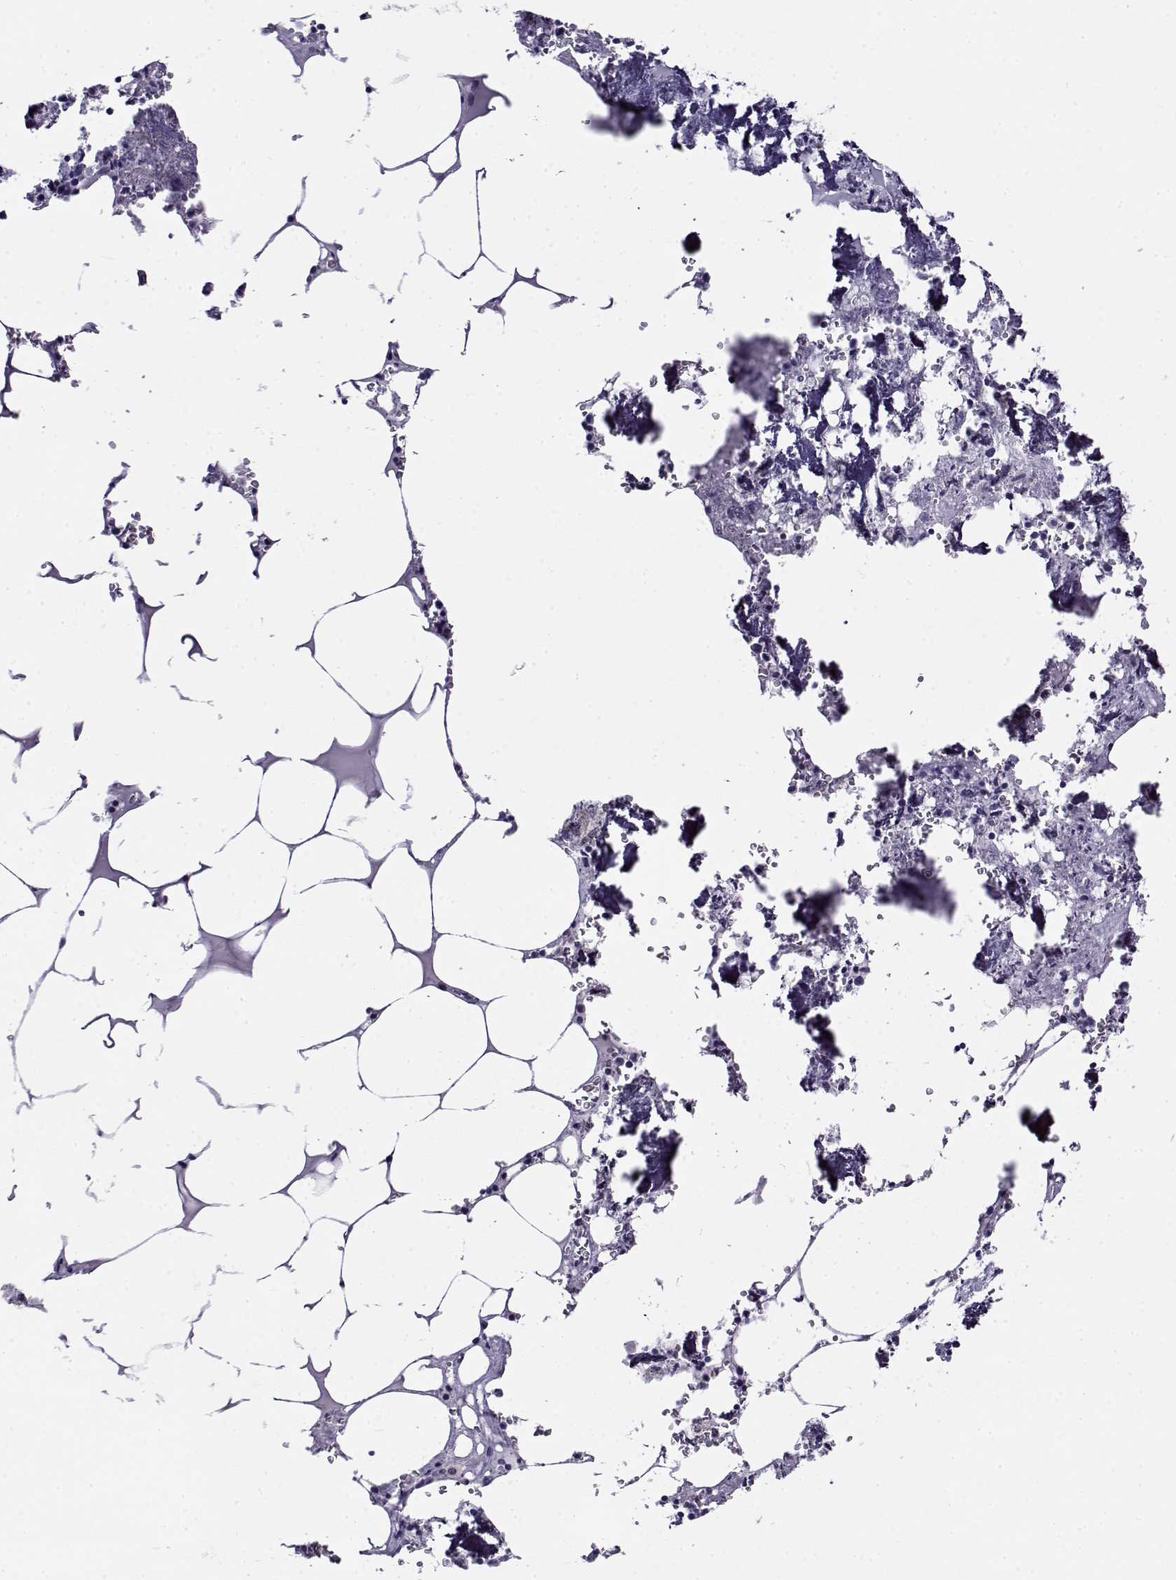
{"staining": {"intensity": "negative", "quantity": "none", "location": "none"}, "tissue": "bone marrow", "cell_type": "Hematopoietic cells", "image_type": "normal", "snomed": [{"axis": "morphology", "description": "Normal tissue, NOS"}, {"axis": "topography", "description": "Bone marrow"}], "caption": "A photomicrograph of human bone marrow is negative for staining in hematopoietic cells. Brightfield microscopy of IHC stained with DAB (3,3'-diaminobenzidine) (brown) and hematoxylin (blue), captured at high magnification.", "gene": "FEZF1", "patient": {"sex": "male", "age": 54}}